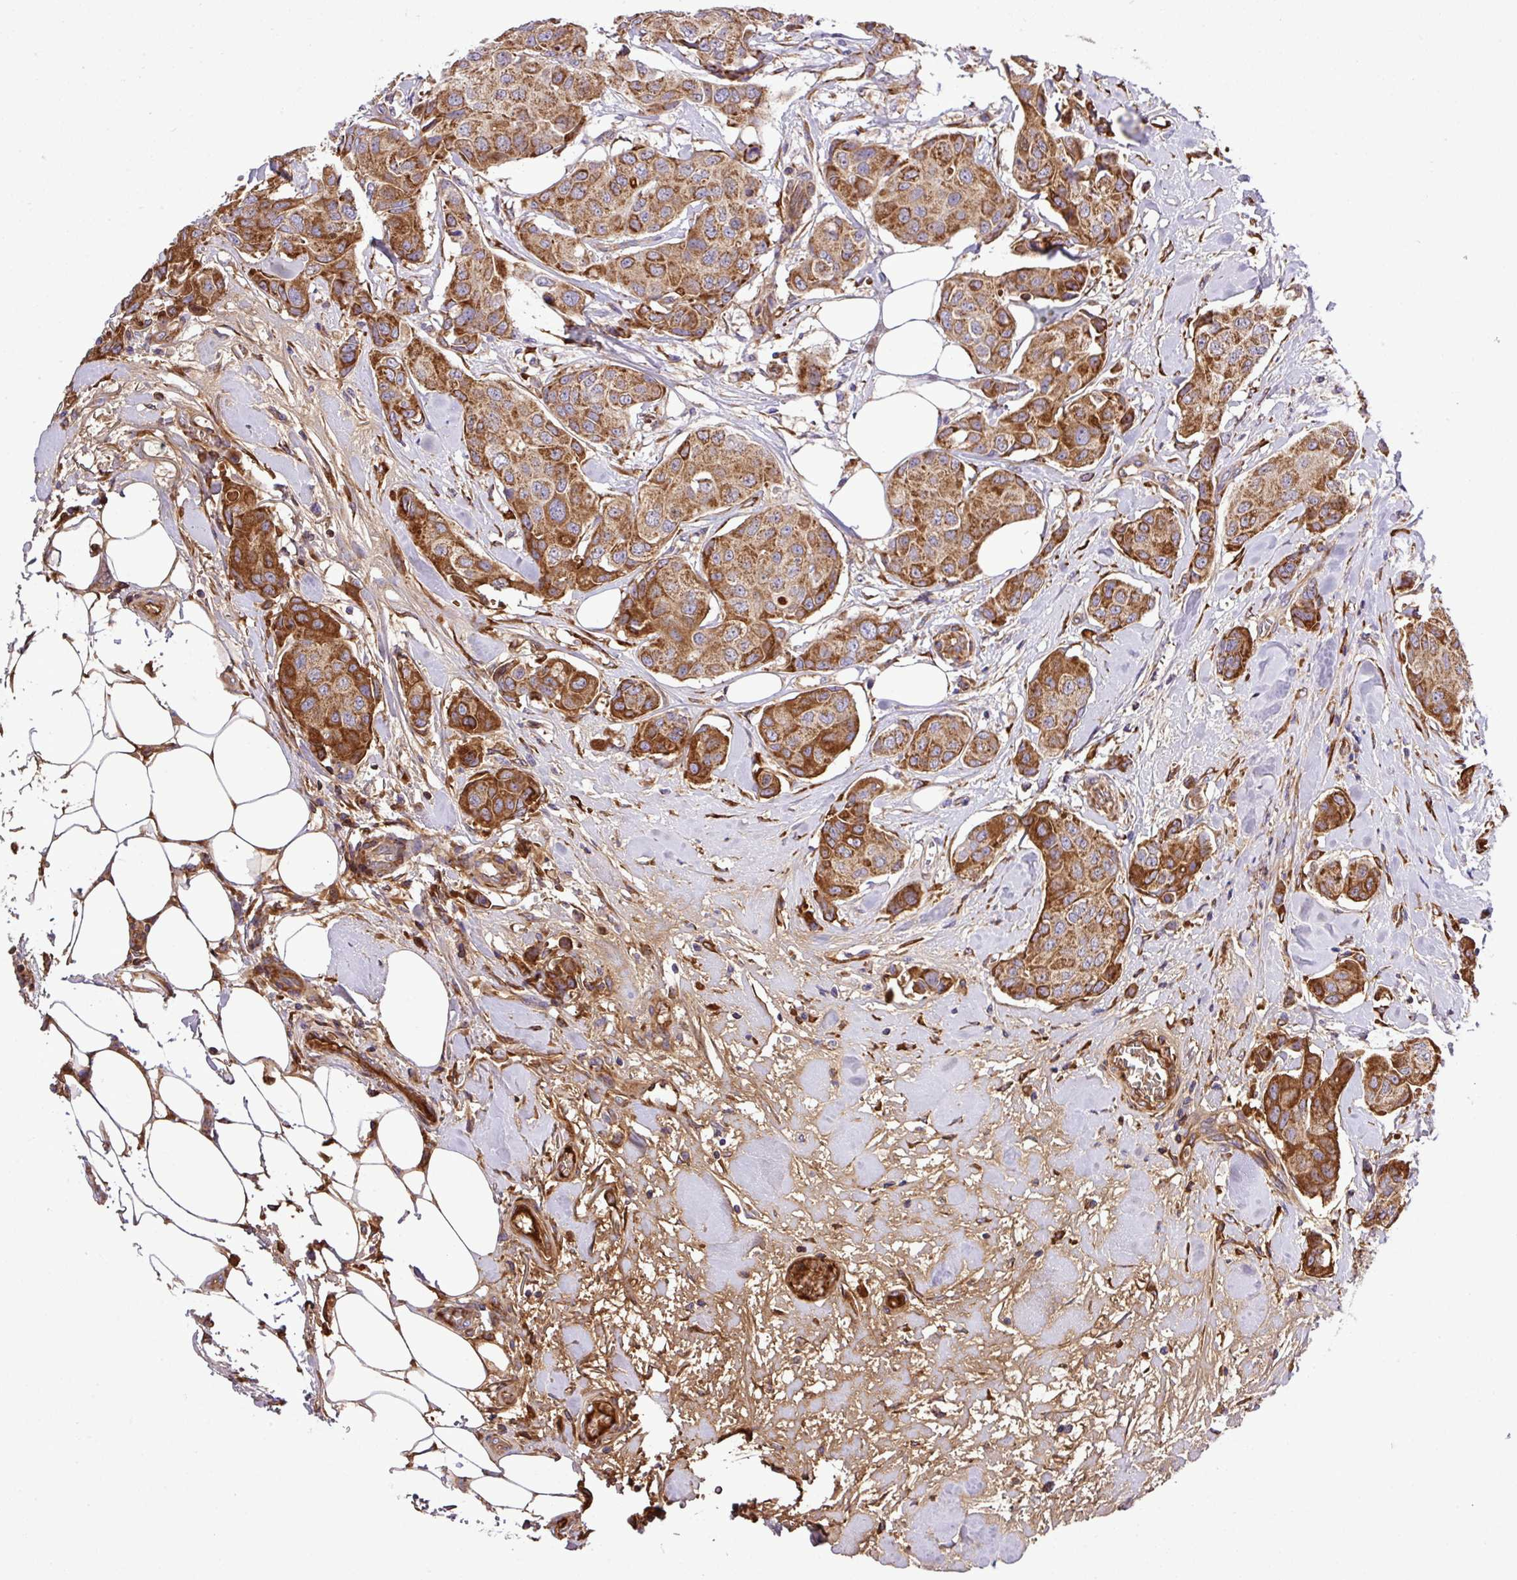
{"staining": {"intensity": "strong", "quantity": ">75%", "location": "cytoplasmic/membranous"}, "tissue": "breast cancer", "cell_type": "Tumor cells", "image_type": "cancer", "snomed": [{"axis": "morphology", "description": "Duct carcinoma"}, {"axis": "topography", "description": "Breast"}, {"axis": "topography", "description": "Lymph node"}], "caption": "A high-resolution histopathology image shows immunohistochemistry staining of breast invasive ductal carcinoma, which exhibits strong cytoplasmic/membranous expression in about >75% of tumor cells.", "gene": "CWH43", "patient": {"sex": "female", "age": 80}}